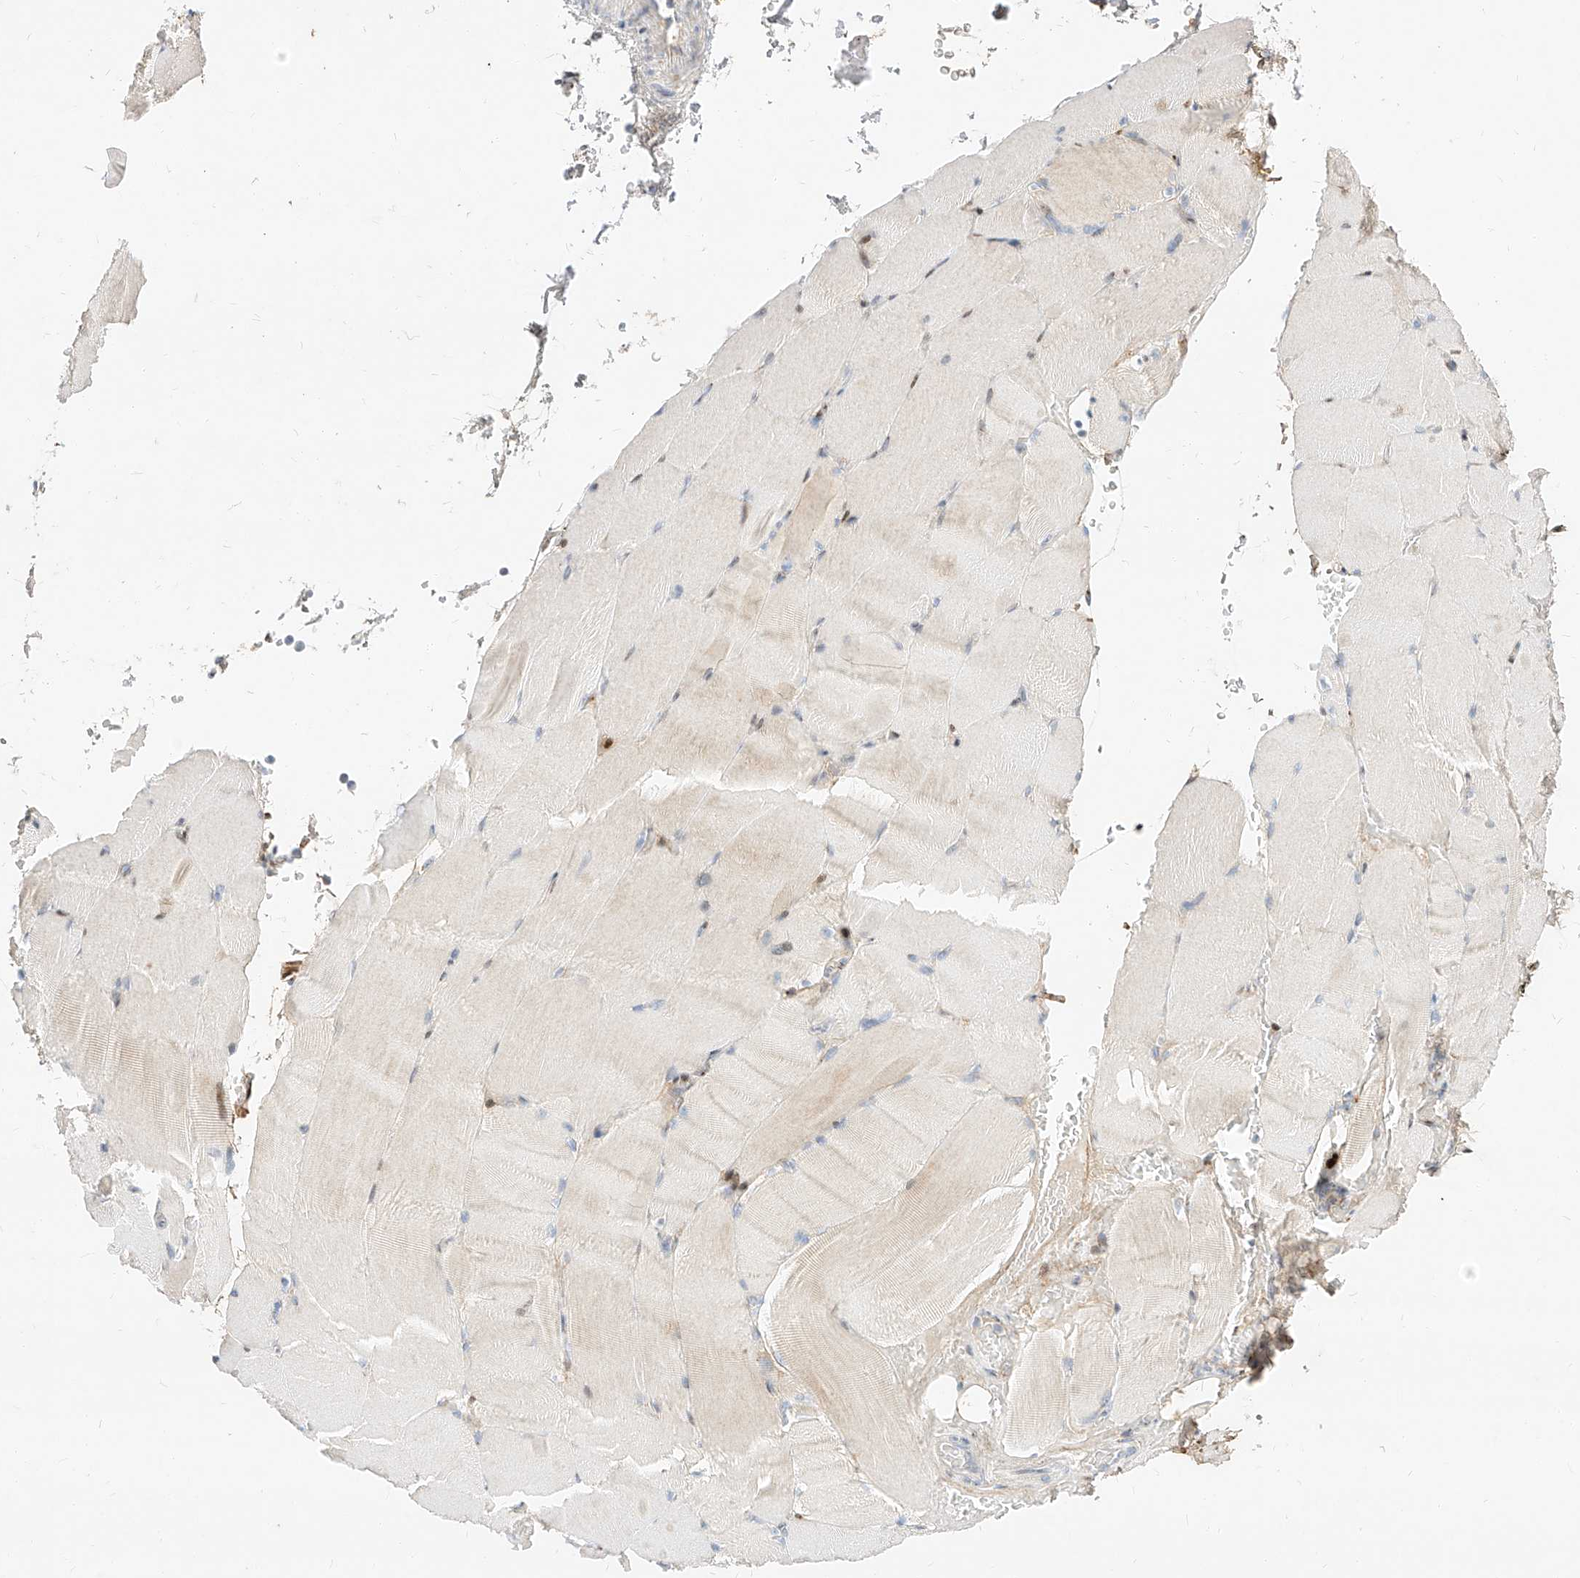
{"staining": {"intensity": "weak", "quantity": "<25%", "location": "cytoplasmic/membranous"}, "tissue": "skeletal muscle", "cell_type": "Myocytes", "image_type": "normal", "snomed": [{"axis": "morphology", "description": "Normal tissue, NOS"}, {"axis": "topography", "description": "Skeletal muscle"}, {"axis": "topography", "description": "Parathyroid gland"}], "caption": "A high-resolution histopathology image shows immunohistochemistry staining of normal skeletal muscle, which demonstrates no significant expression in myocytes.", "gene": "OSGEPL1", "patient": {"sex": "female", "age": 37}}